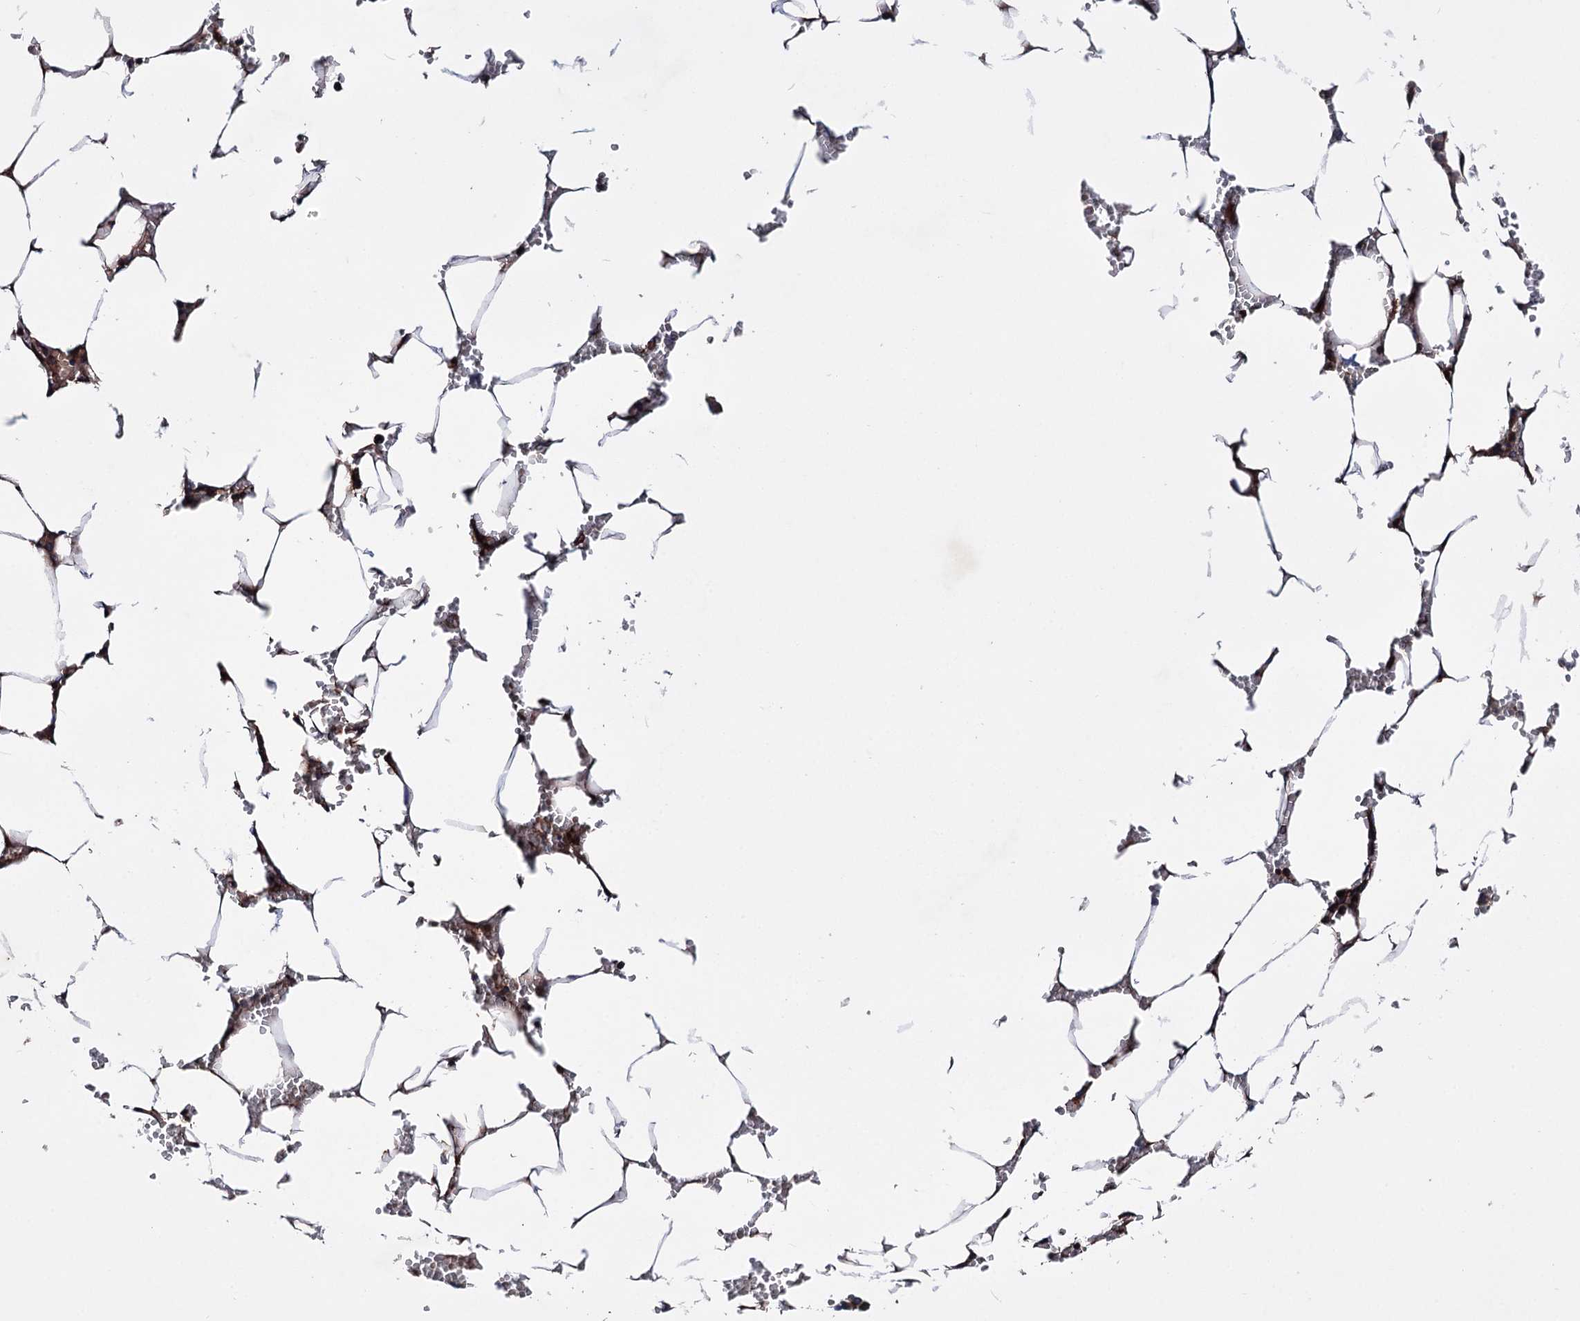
{"staining": {"intensity": "moderate", "quantity": "<25%", "location": "cytoplasmic/membranous"}, "tissue": "bone marrow", "cell_type": "Hematopoietic cells", "image_type": "normal", "snomed": [{"axis": "morphology", "description": "Normal tissue, NOS"}, {"axis": "topography", "description": "Bone marrow"}], "caption": "Bone marrow stained with DAB immunohistochemistry (IHC) exhibits low levels of moderate cytoplasmic/membranous staining in approximately <25% of hematopoietic cells.", "gene": "CLPB", "patient": {"sex": "male", "age": 70}}